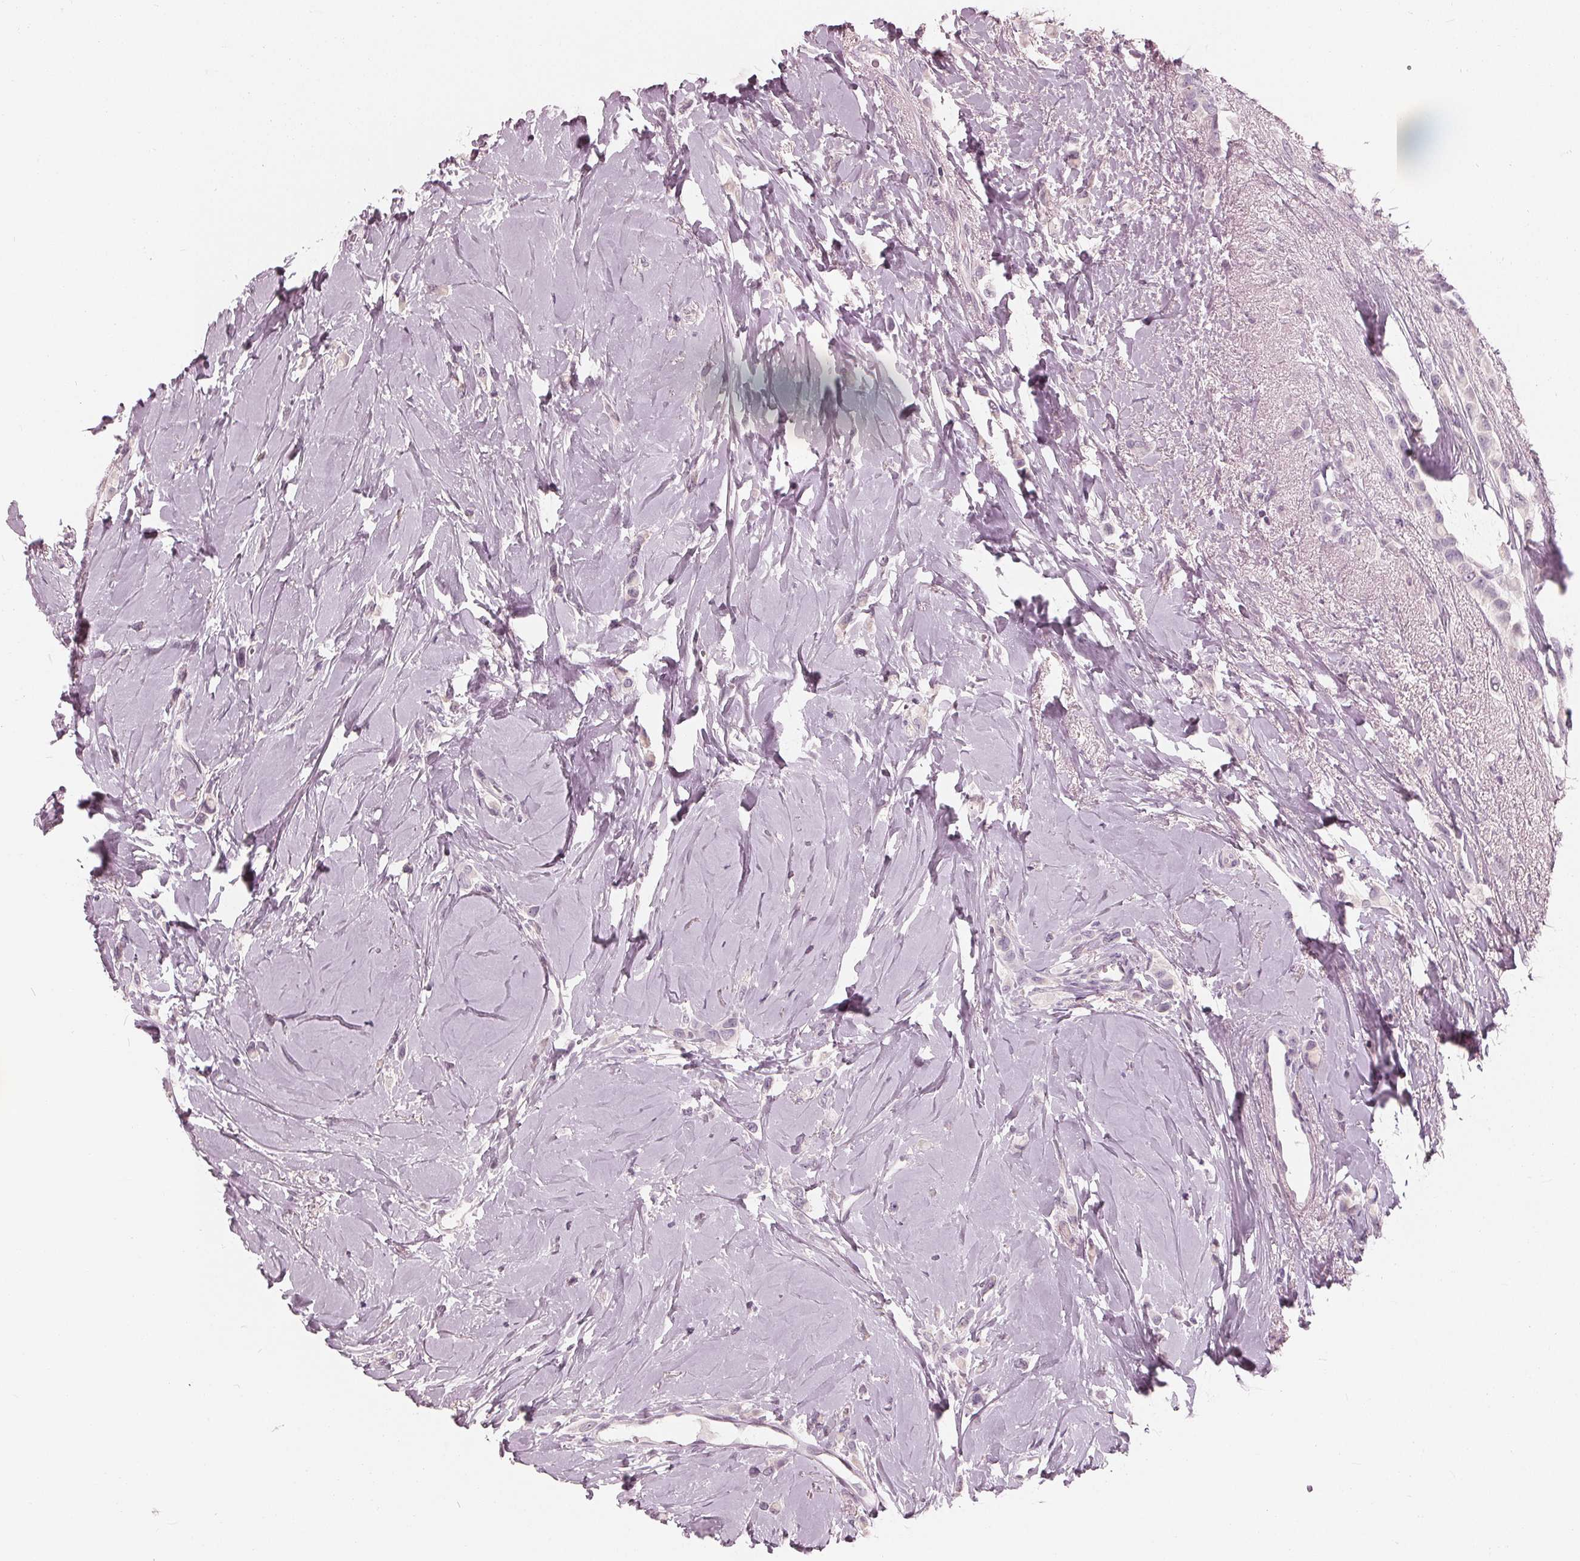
{"staining": {"intensity": "negative", "quantity": "none", "location": "none"}, "tissue": "breast cancer", "cell_type": "Tumor cells", "image_type": "cancer", "snomed": [{"axis": "morphology", "description": "Lobular carcinoma"}, {"axis": "topography", "description": "Breast"}], "caption": "IHC photomicrograph of neoplastic tissue: human lobular carcinoma (breast) stained with DAB (3,3'-diaminobenzidine) demonstrates no significant protein expression in tumor cells.", "gene": "SAT2", "patient": {"sex": "female", "age": 66}}